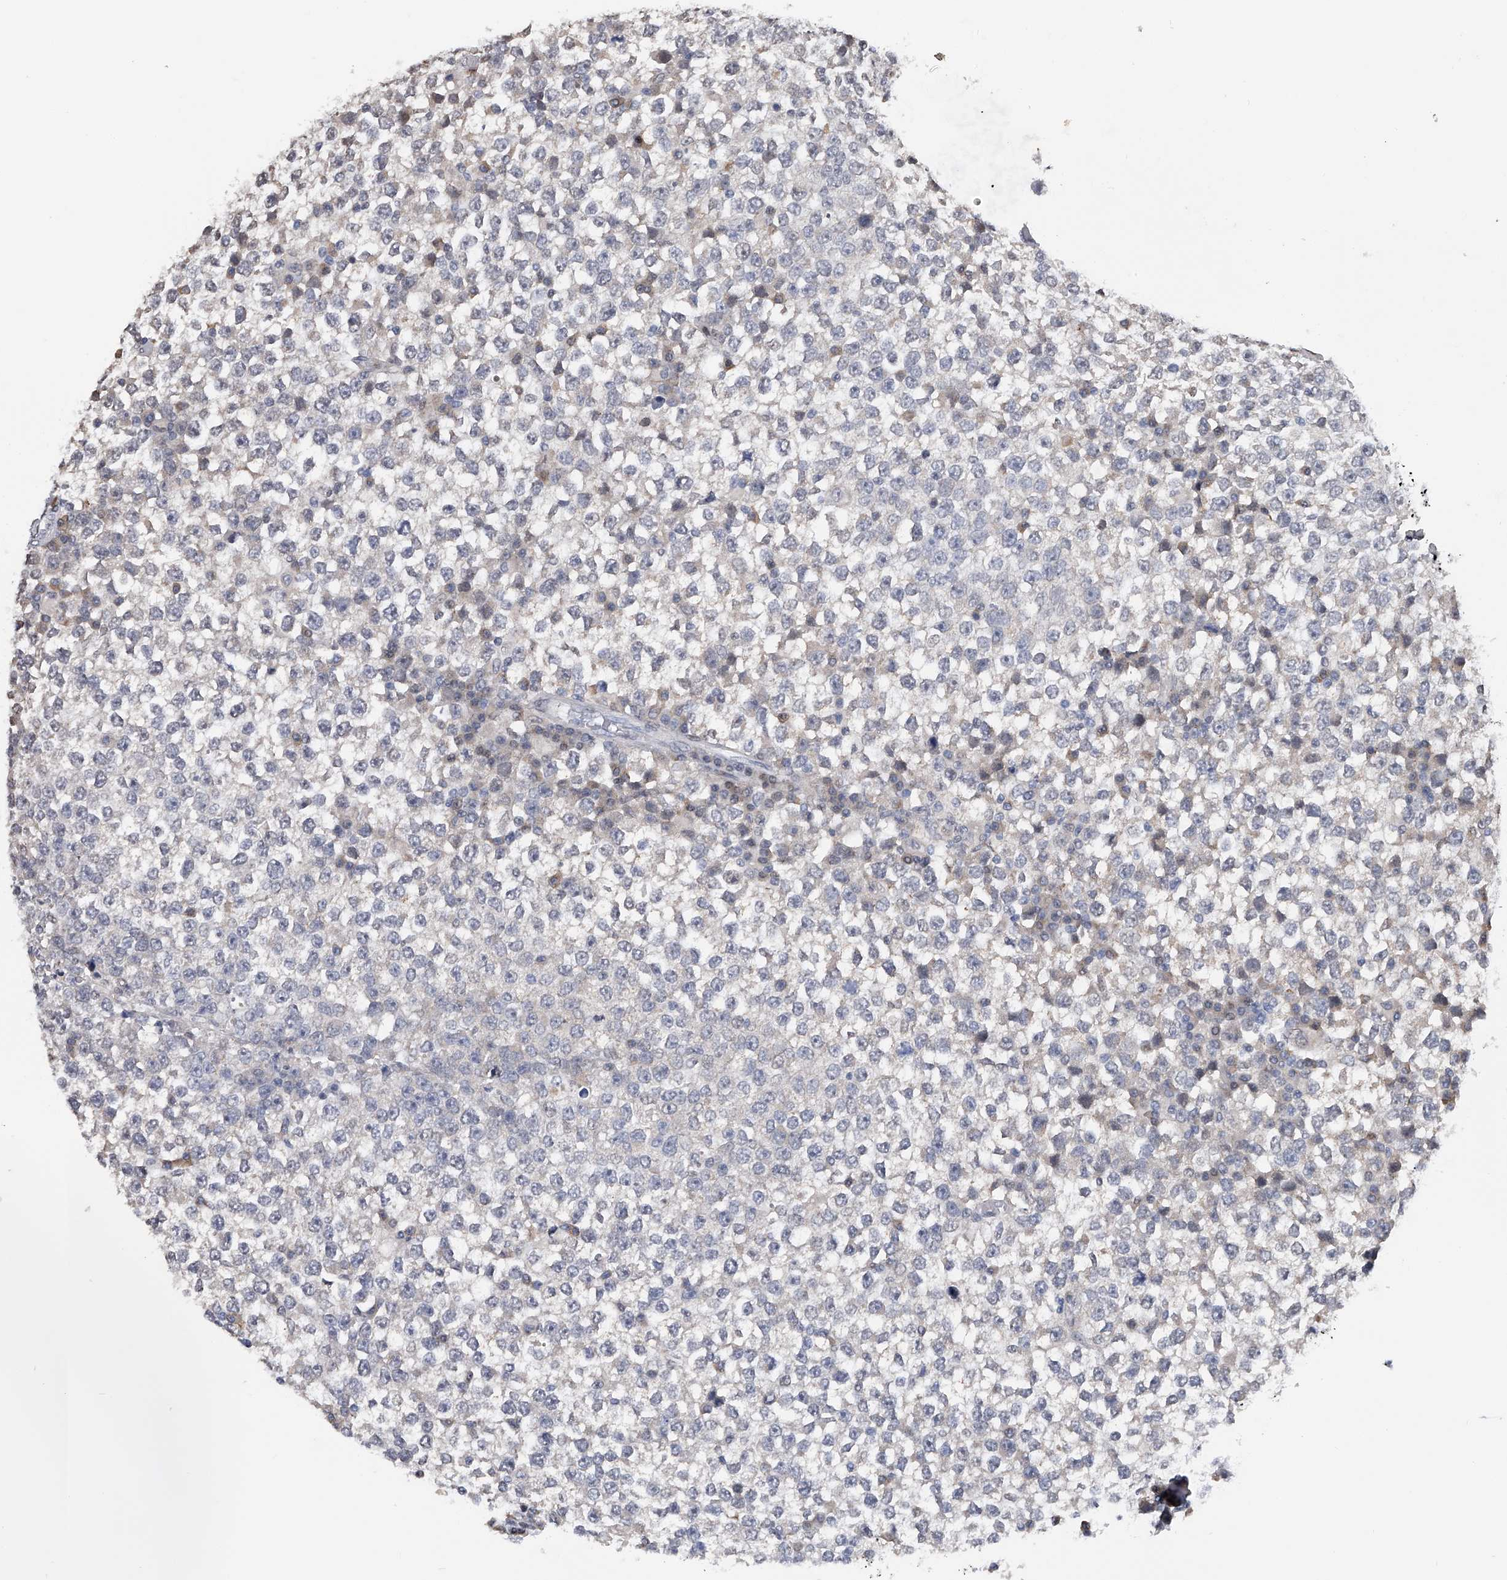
{"staining": {"intensity": "negative", "quantity": "none", "location": "none"}, "tissue": "testis cancer", "cell_type": "Tumor cells", "image_type": "cancer", "snomed": [{"axis": "morphology", "description": "Seminoma, NOS"}, {"axis": "topography", "description": "Testis"}], "caption": "Protein analysis of testis cancer (seminoma) shows no significant staining in tumor cells. (Stains: DAB immunohistochemistry (IHC) with hematoxylin counter stain, Microscopy: brightfield microscopy at high magnification).", "gene": "RWDD2A", "patient": {"sex": "male", "age": 65}}